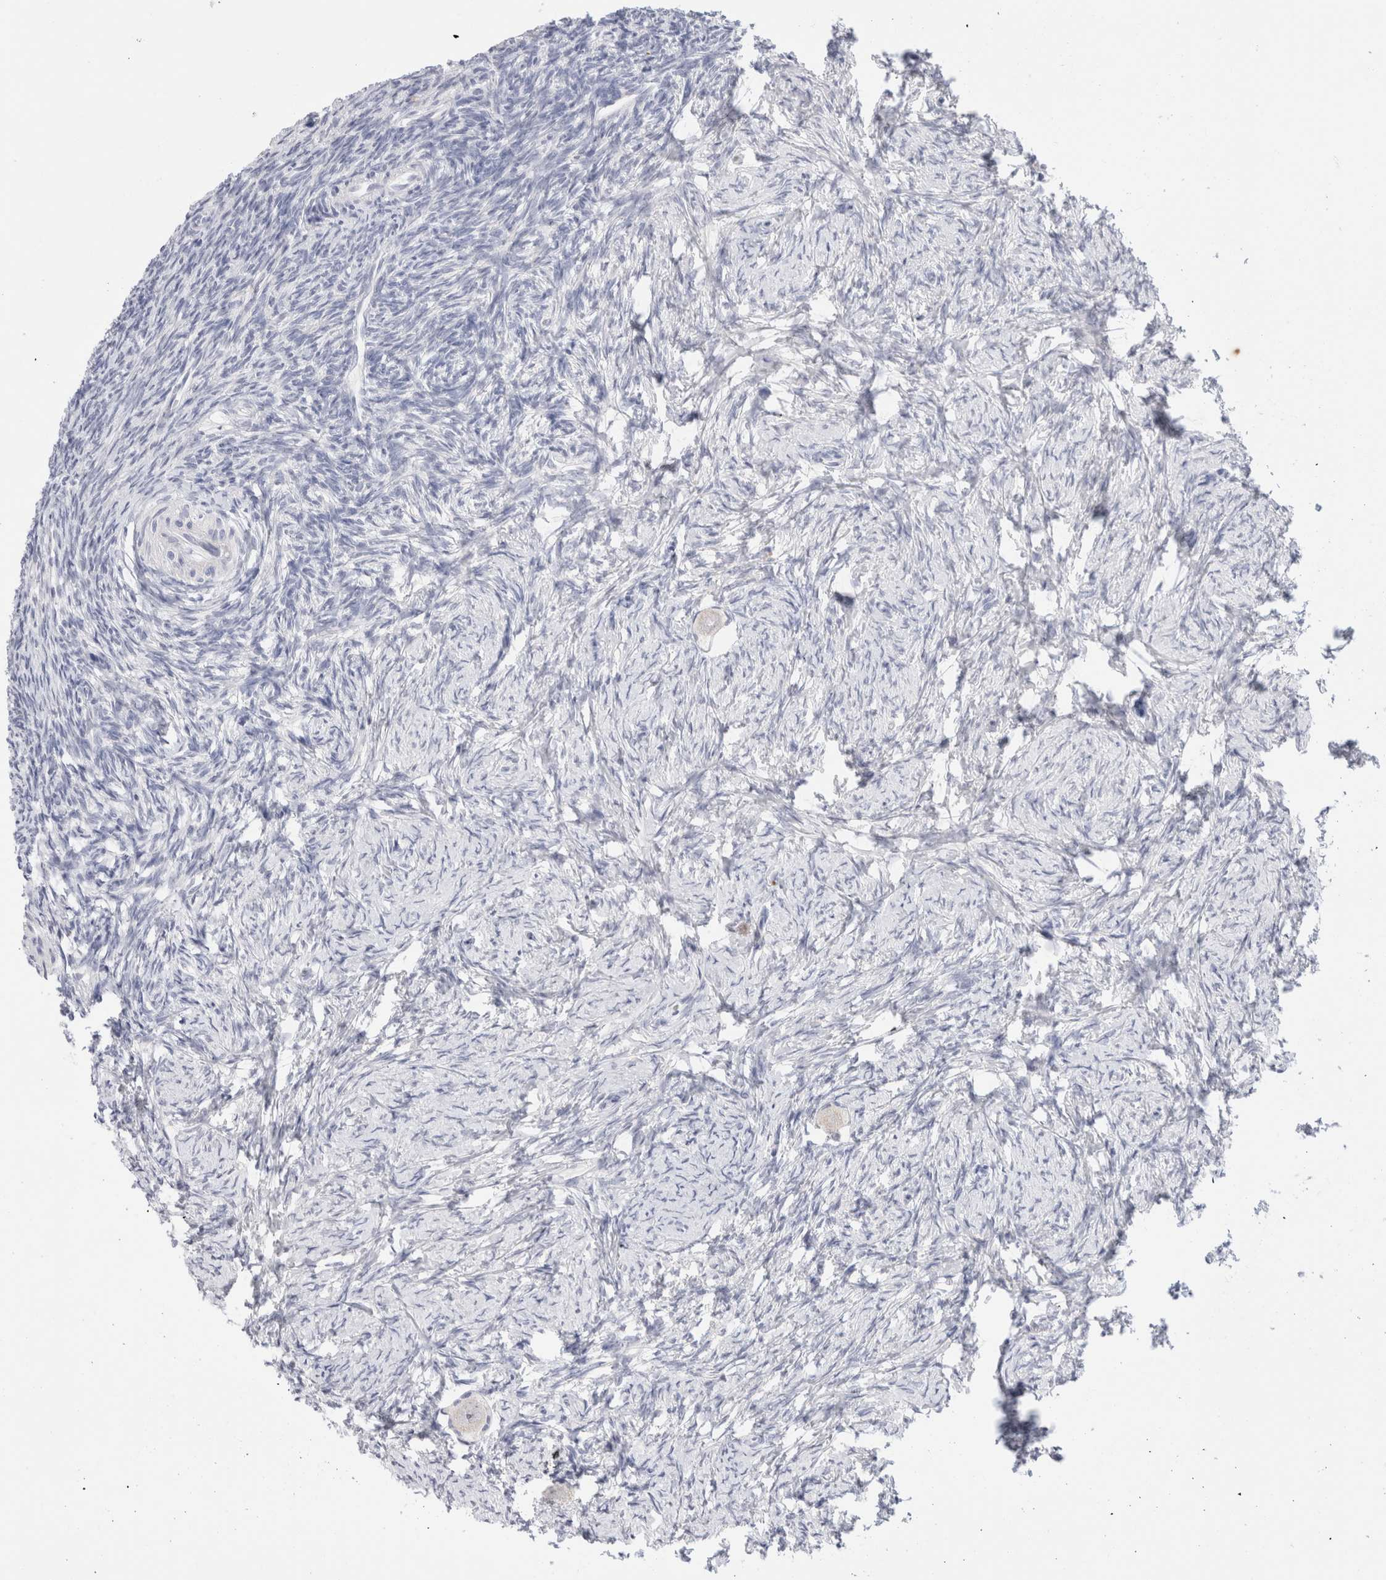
{"staining": {"intensity": "negative", "quantity": "none", "location": "none"}, "tissue": "ovary", "cell_type": "Follicle cells", "image_type": "normal", "snomed": [{"axis": "morphology", "description": "Normal tissue, NOS"}, {"axis": "topography", "description": "Ovary"}], "caption": "Immunohistochemistry photomicrograph of unremarkable ovary: ovary stained with DAB (3,3'-diaminobenzidine) shows no significant protein expression in follicle cells. (Brightfield microscopy of DAB (3,3'-diaminobenzidine) immunohistochemistry at high magnification).", "gene": "ADAM30", "patient": {"sex": "female", "age": 34}}